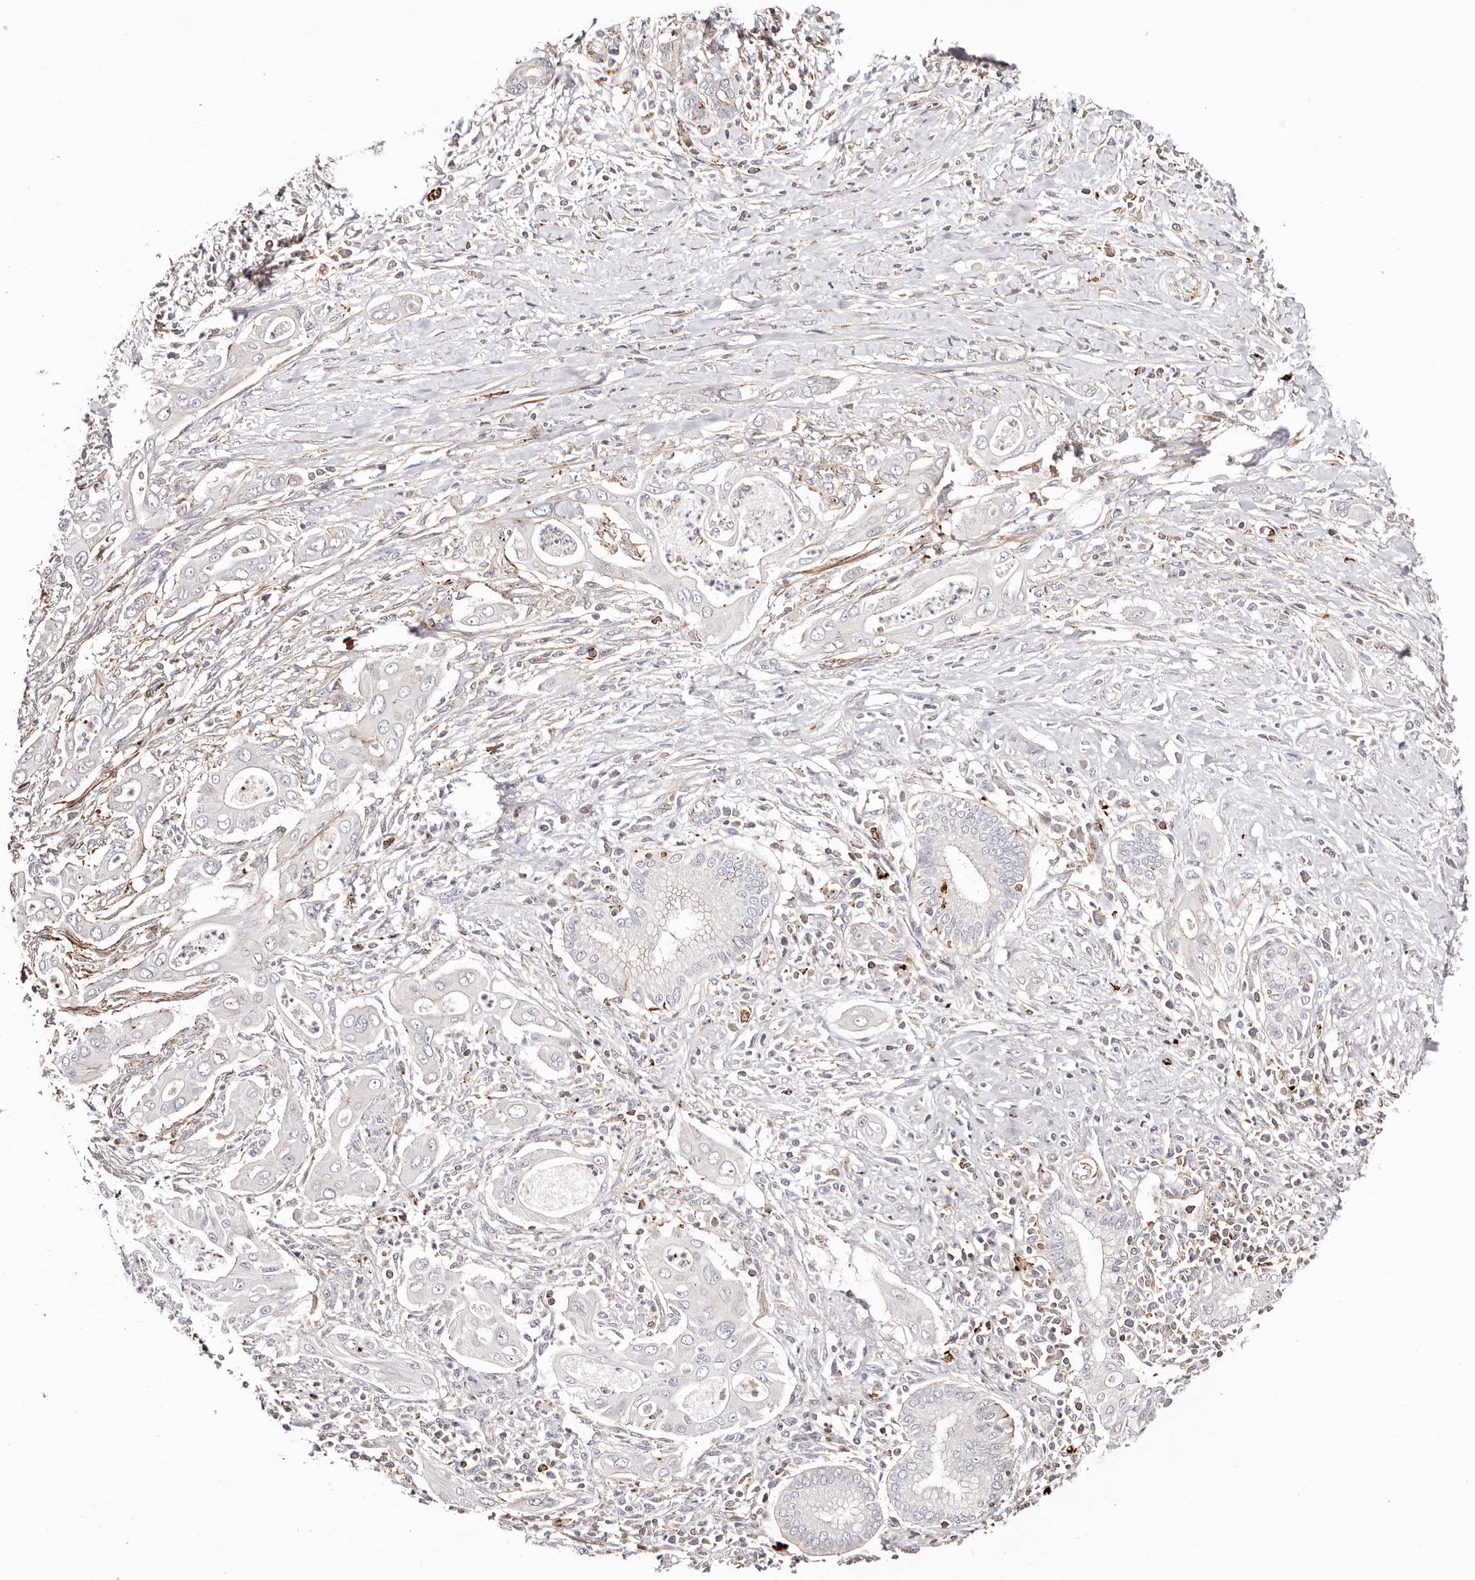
{"staining": {"intensity": "negative", "quantity": "none", "location": "none"}, "tissue": "pancreatic cancer", "cell_type": "Tumor cells", "image_type": "cancer", "snomed": [{"axis": "morphology", "description": "Adenocarcinoma, NOS"}, {"axis": "topography", "description": "Pancreas"}], "caption": "The histopathology image shows no significant staining in tumor cells of pancreatic cancer. The staining is performed using DAB (3,3'-diaminobenzidine) brown chromogen with nuclei counter-stained in using hematoxylin.", "gene": "PTPN22", "patient": {"sex": "male", "age": 58}}